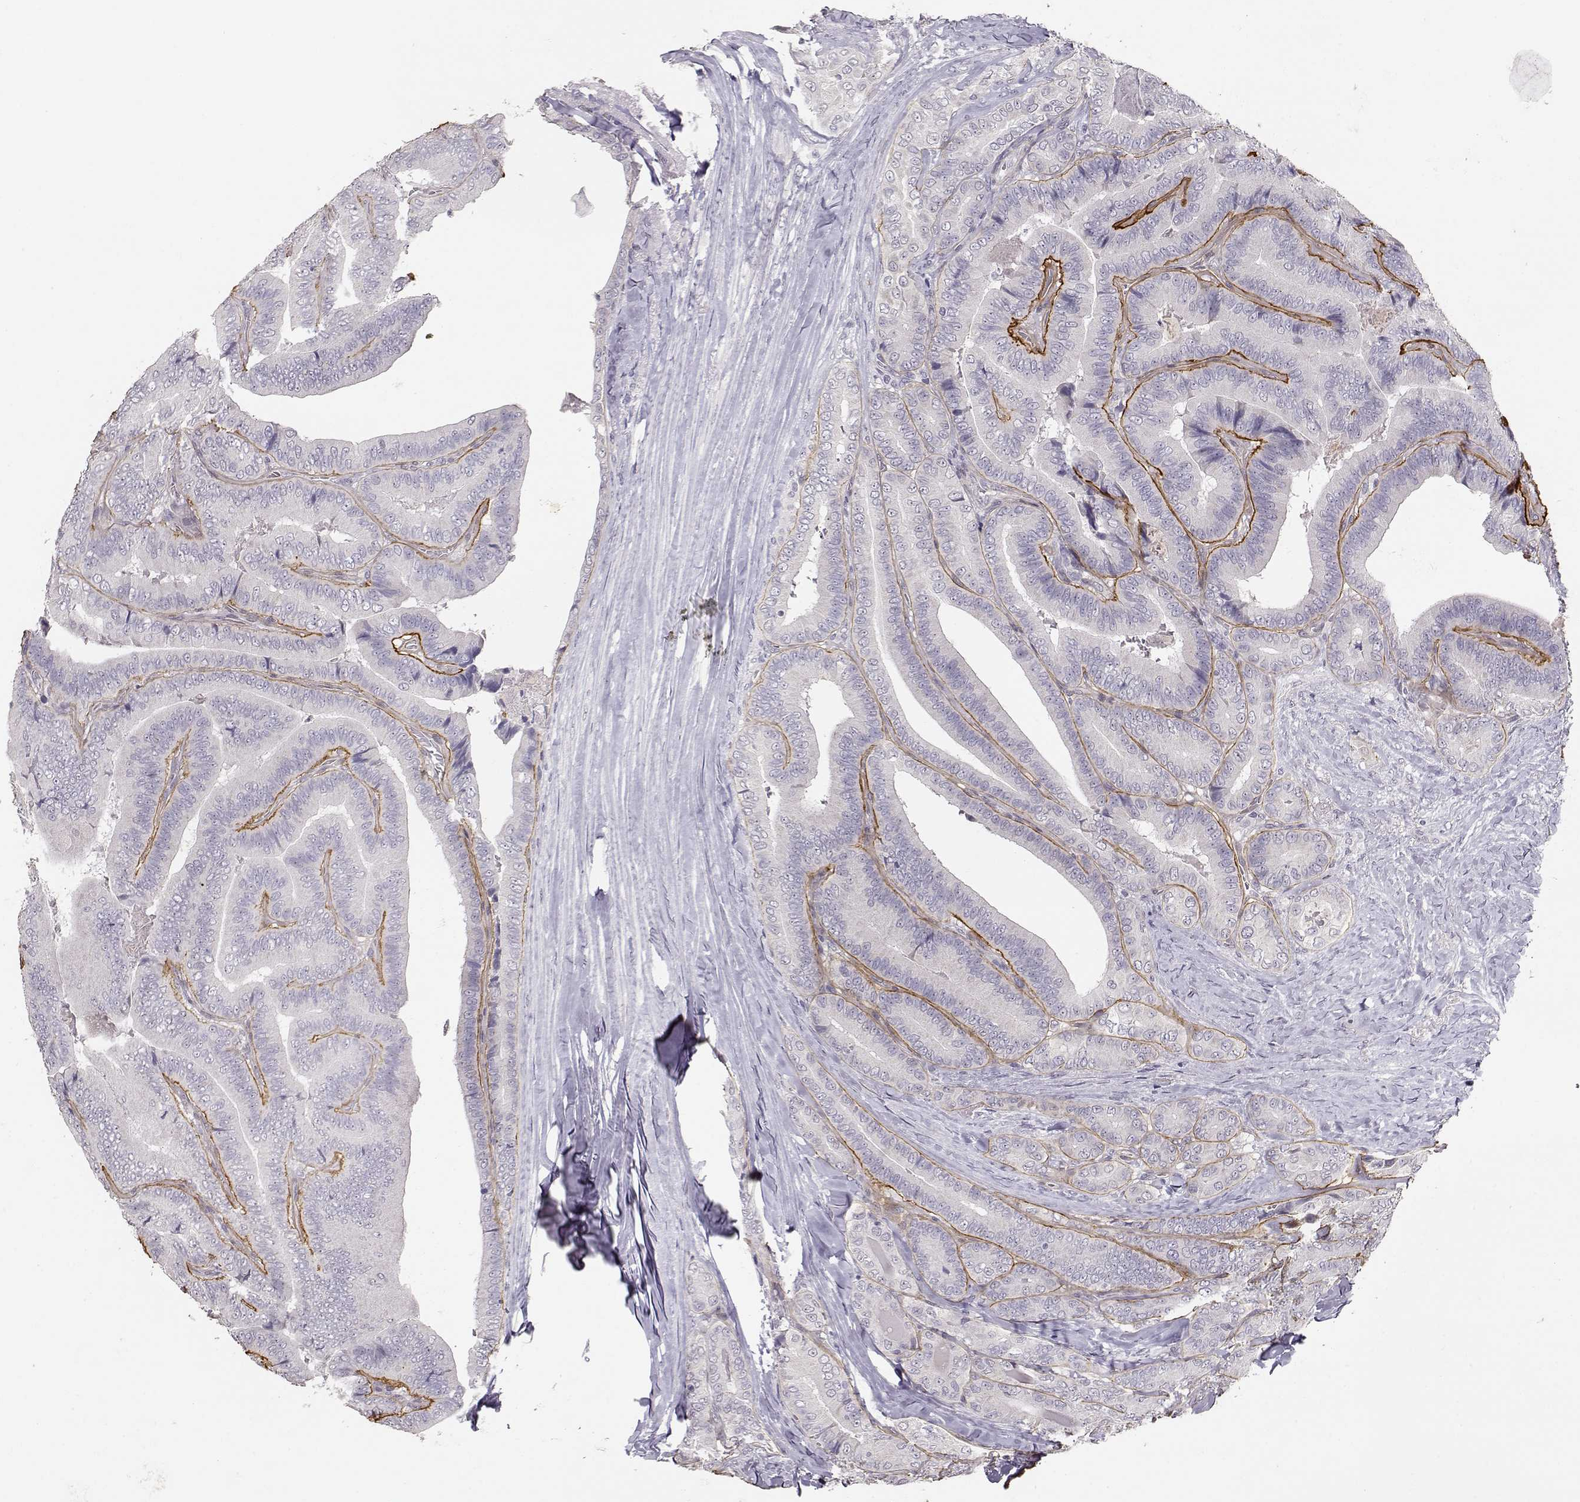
{"staining": {"intensity": "negative", "quantity": "none", "location": "none"}, "tissue": "thyroid cancer", "cell_type": "Tumor cells", "image_type": "cancer", "snomed": [{"axis": "morphology", "description": "Papillary adenocarcinoma, NOS"}, {"axis": "topography", "description": "Thyroid gland"}], "caption": "Immunohistochemistry (IHC) of human papillary adenocarcinoma (thyroid) displays no staining in tumor cells.", "gene": "LAMA5", "patient": {"sex": "male", "age": 61}}